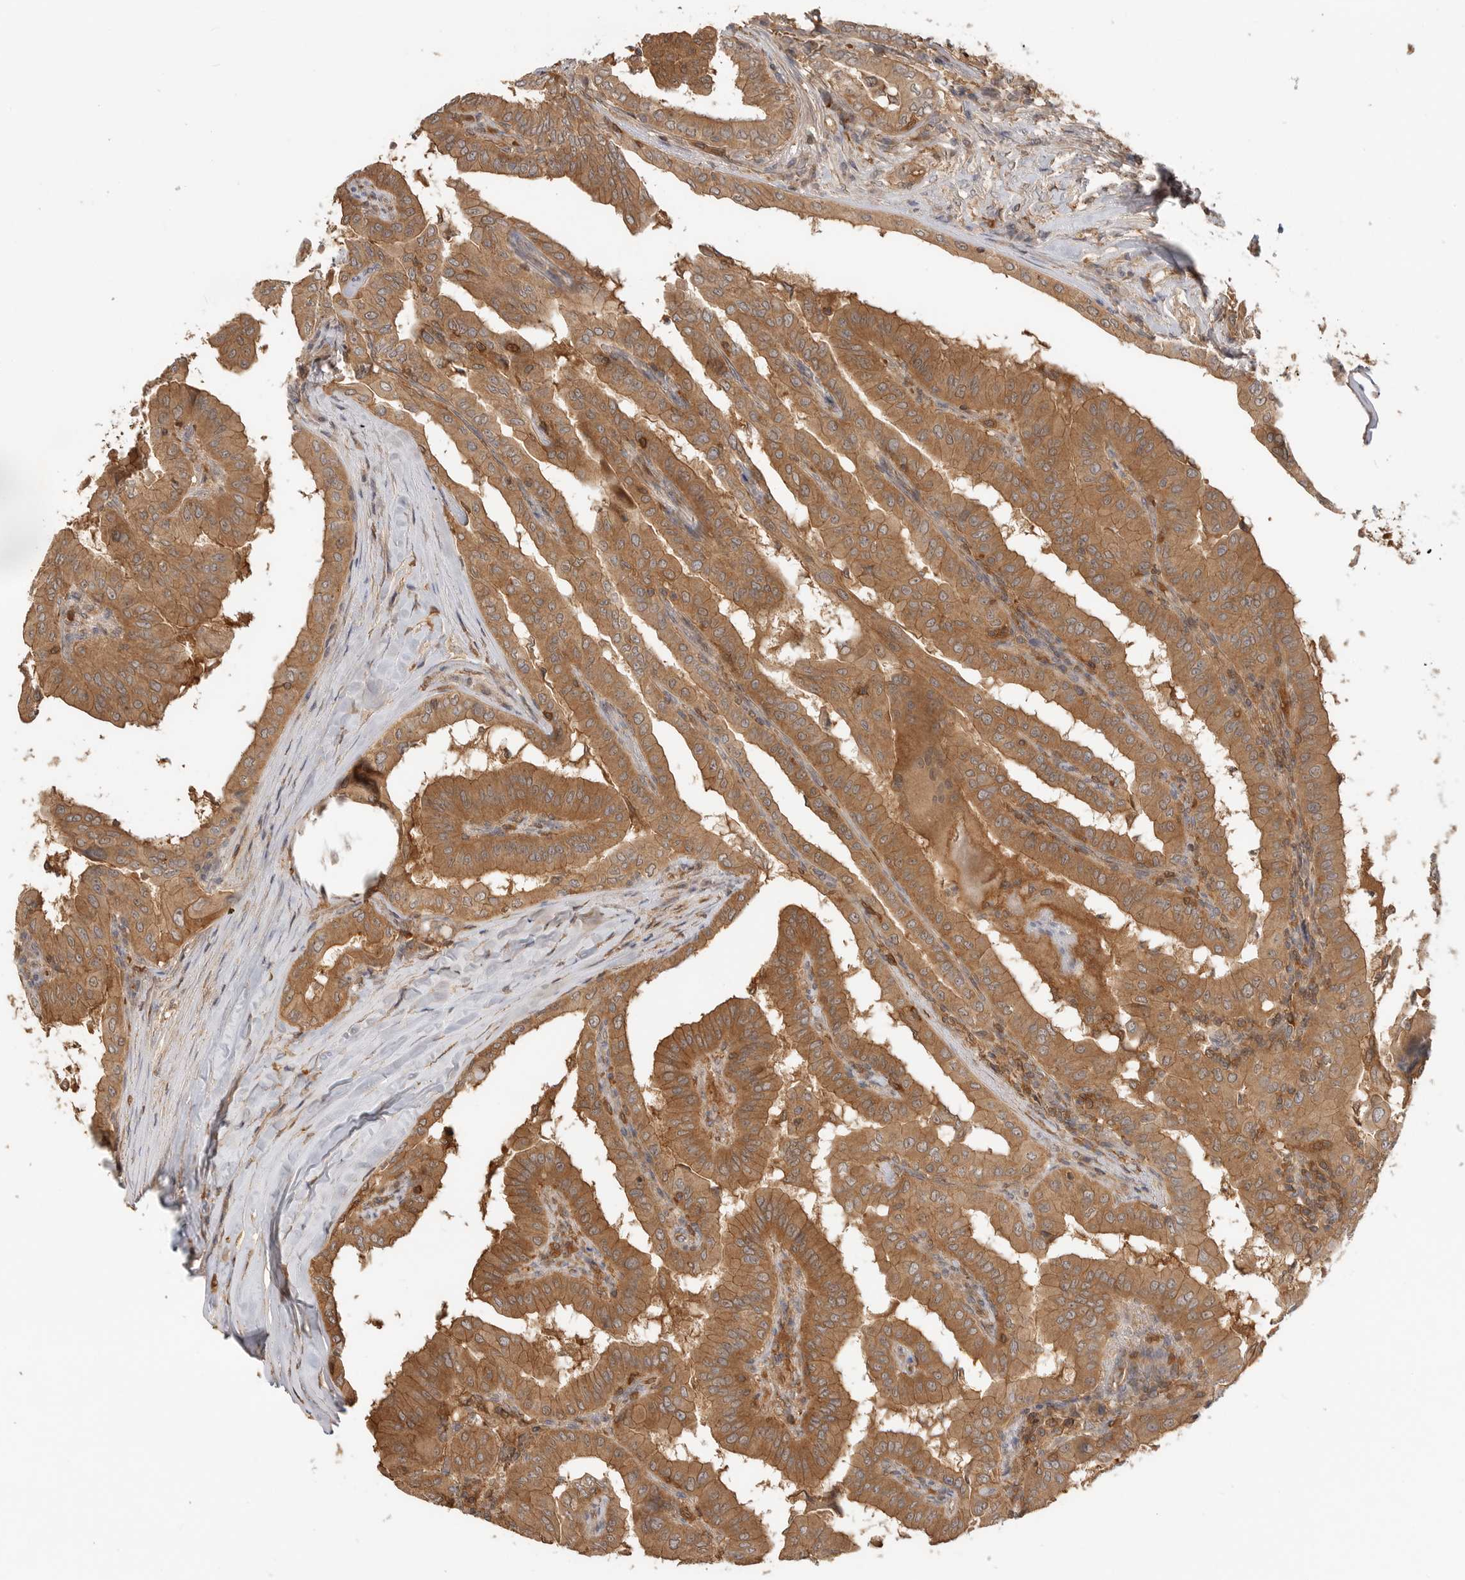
{"staining": {"intensity": "strong", "quantity": ">75%", "location": "cytoplasmic/membranous"}, "tissue": "thyroid cancer", "cell_type": "Tumor cells", "image_type": "cancer", "snomed": [{"axis": "morphology", "description": "Papillary adenocarcinoma, NOS"}, {"axis": "topography", "description": "Thyroid gland"}], "caption": "This is an image of immunohistochemistry (IHC) staining of thyroid cancer (papillary adenocarcinoma), which shows strong positivity in the cytoplasmic/membranous of tumor cells.", "gene": "CLDN12", "patient": {"sex": "male", "age": 33}}